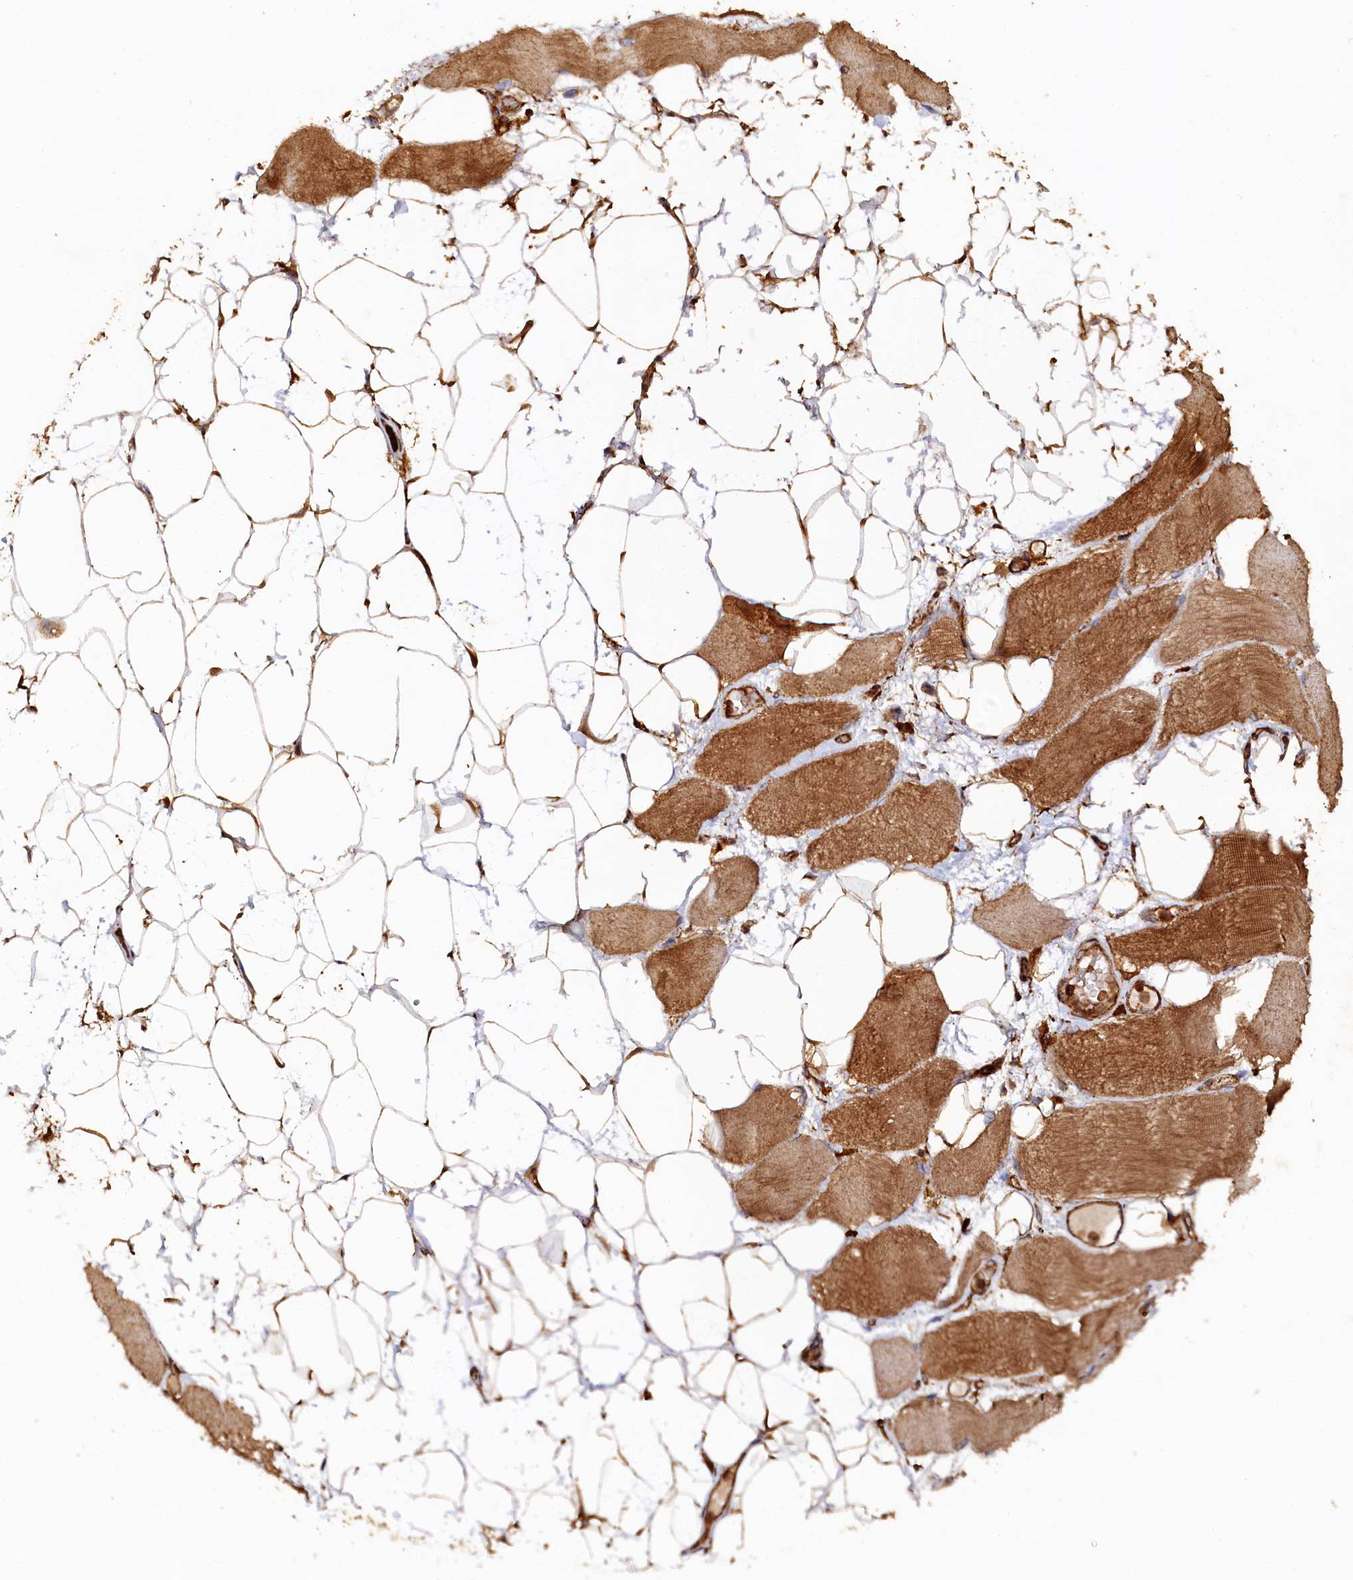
{"staining": {"intensity": "moderate", "quantity": ">75%", "location": "cytoplasmic/membranous"}, "tissue": "skeletal muscle", "cell_type": "Myocytes", "image_type": "normal", "snomed": [{"axis": "morphology", "description": "Normal tissue, NOS"}, {"axis": "topography", "description": "Skeletal muscle"}, {"axis": "topography", "description": "Parathyroid gland"}], "caption": "IHC histopathology image of unremarkable human skeletal muscle stained for a protein (brown), which shows medium levels of moderate cytoplasmic/membranous expression in approximately >75% of myocytes.", "gene": "WDR73", "patient": {"sex": "female", "age": 37}}